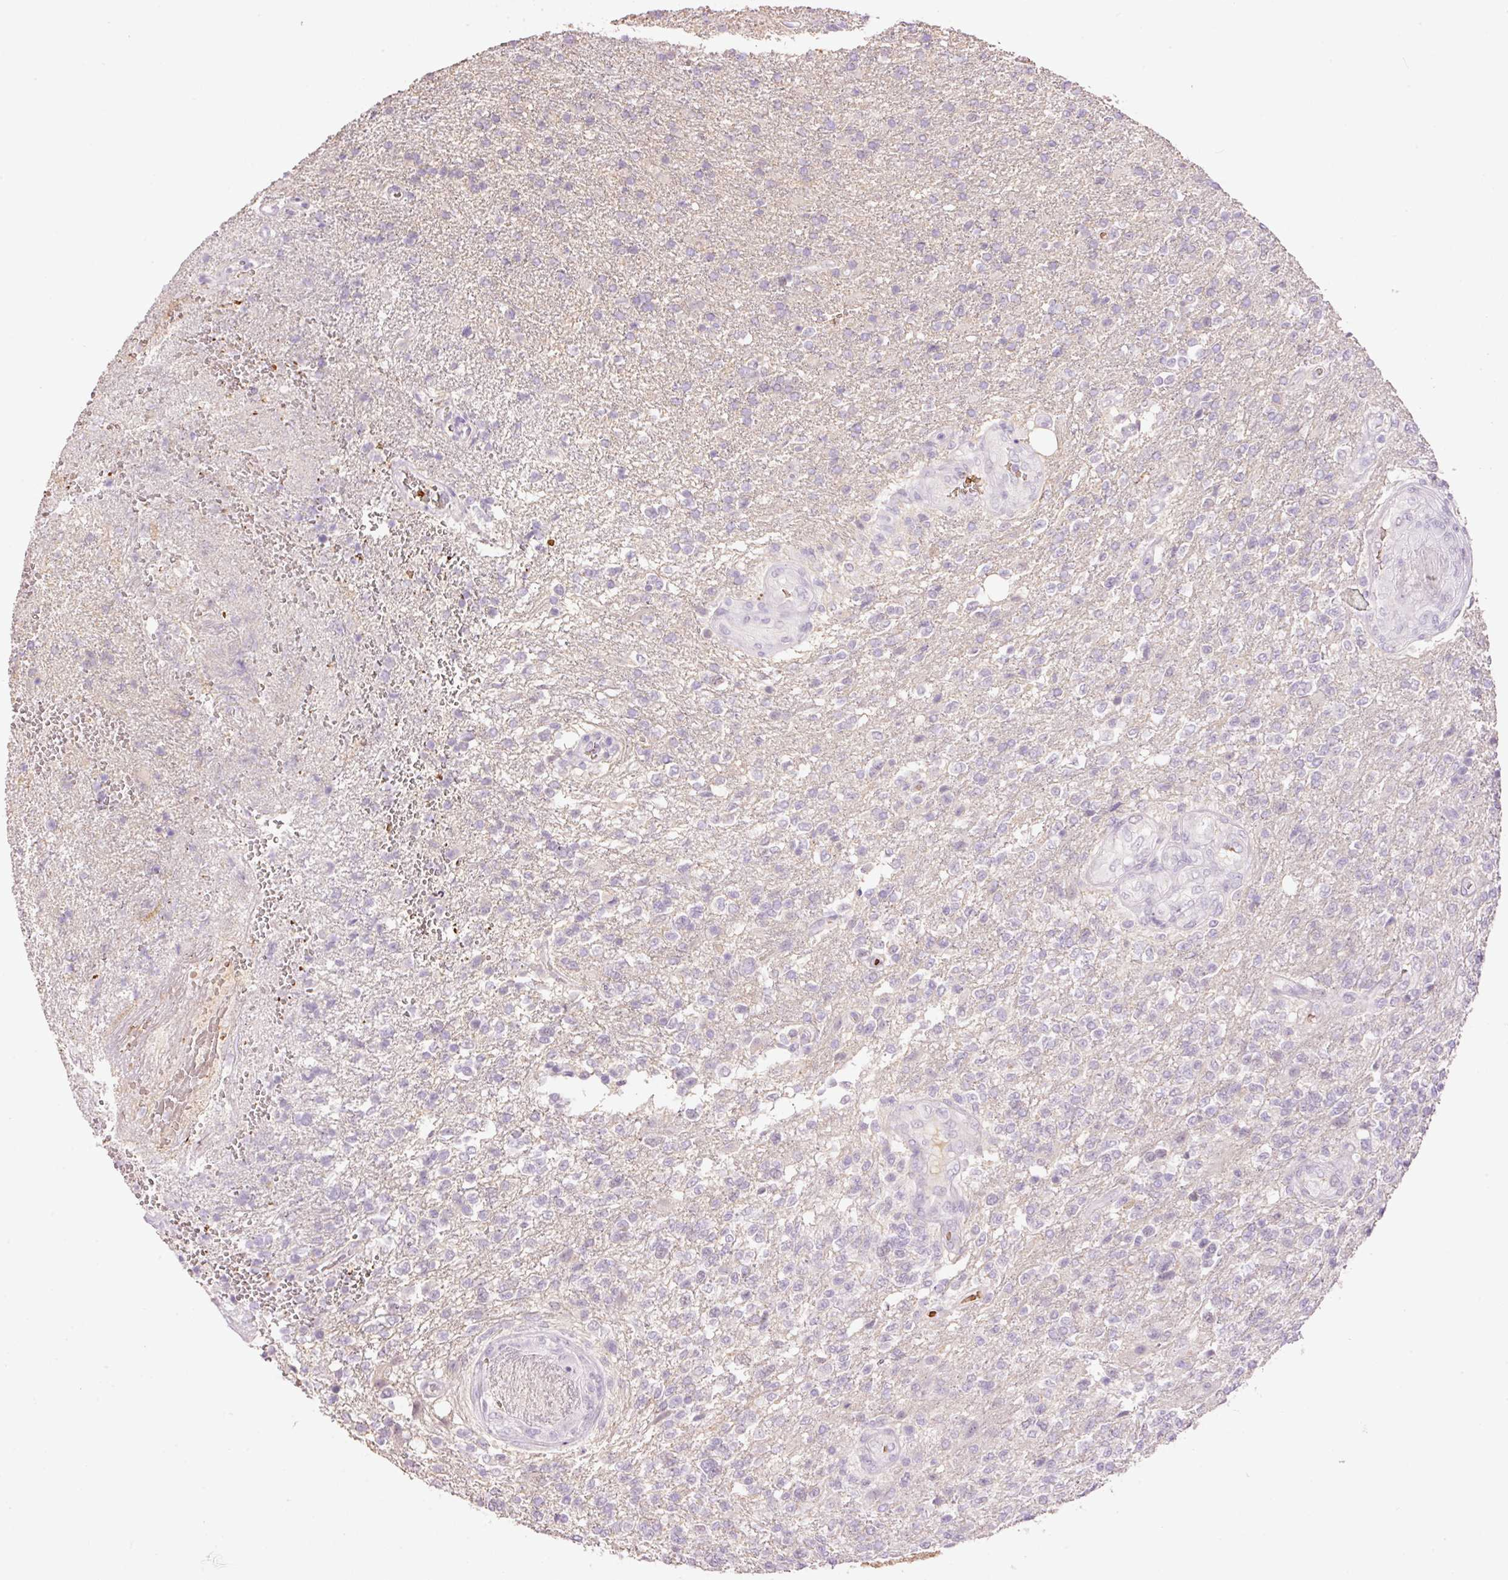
{"staining": {"intensity": "negative", "quantity": "none", "location": "none"}, "tissue": "glioma", "cell_type": "Tumor cells", "image_type": "cancer", "snomed": [{"axis": "morphology", "description": "Glioma, malignant, High grade"}, {"axis": "topography", "description": "Brain"}], "caption": "An IHC micrograph of high-grade glioma (malignant) is shown. There is no staining in tumor cells of high-grade glioma (malignant).", "gene": "LY6G6D", "patient": {"sex": "male", "age": 56}}